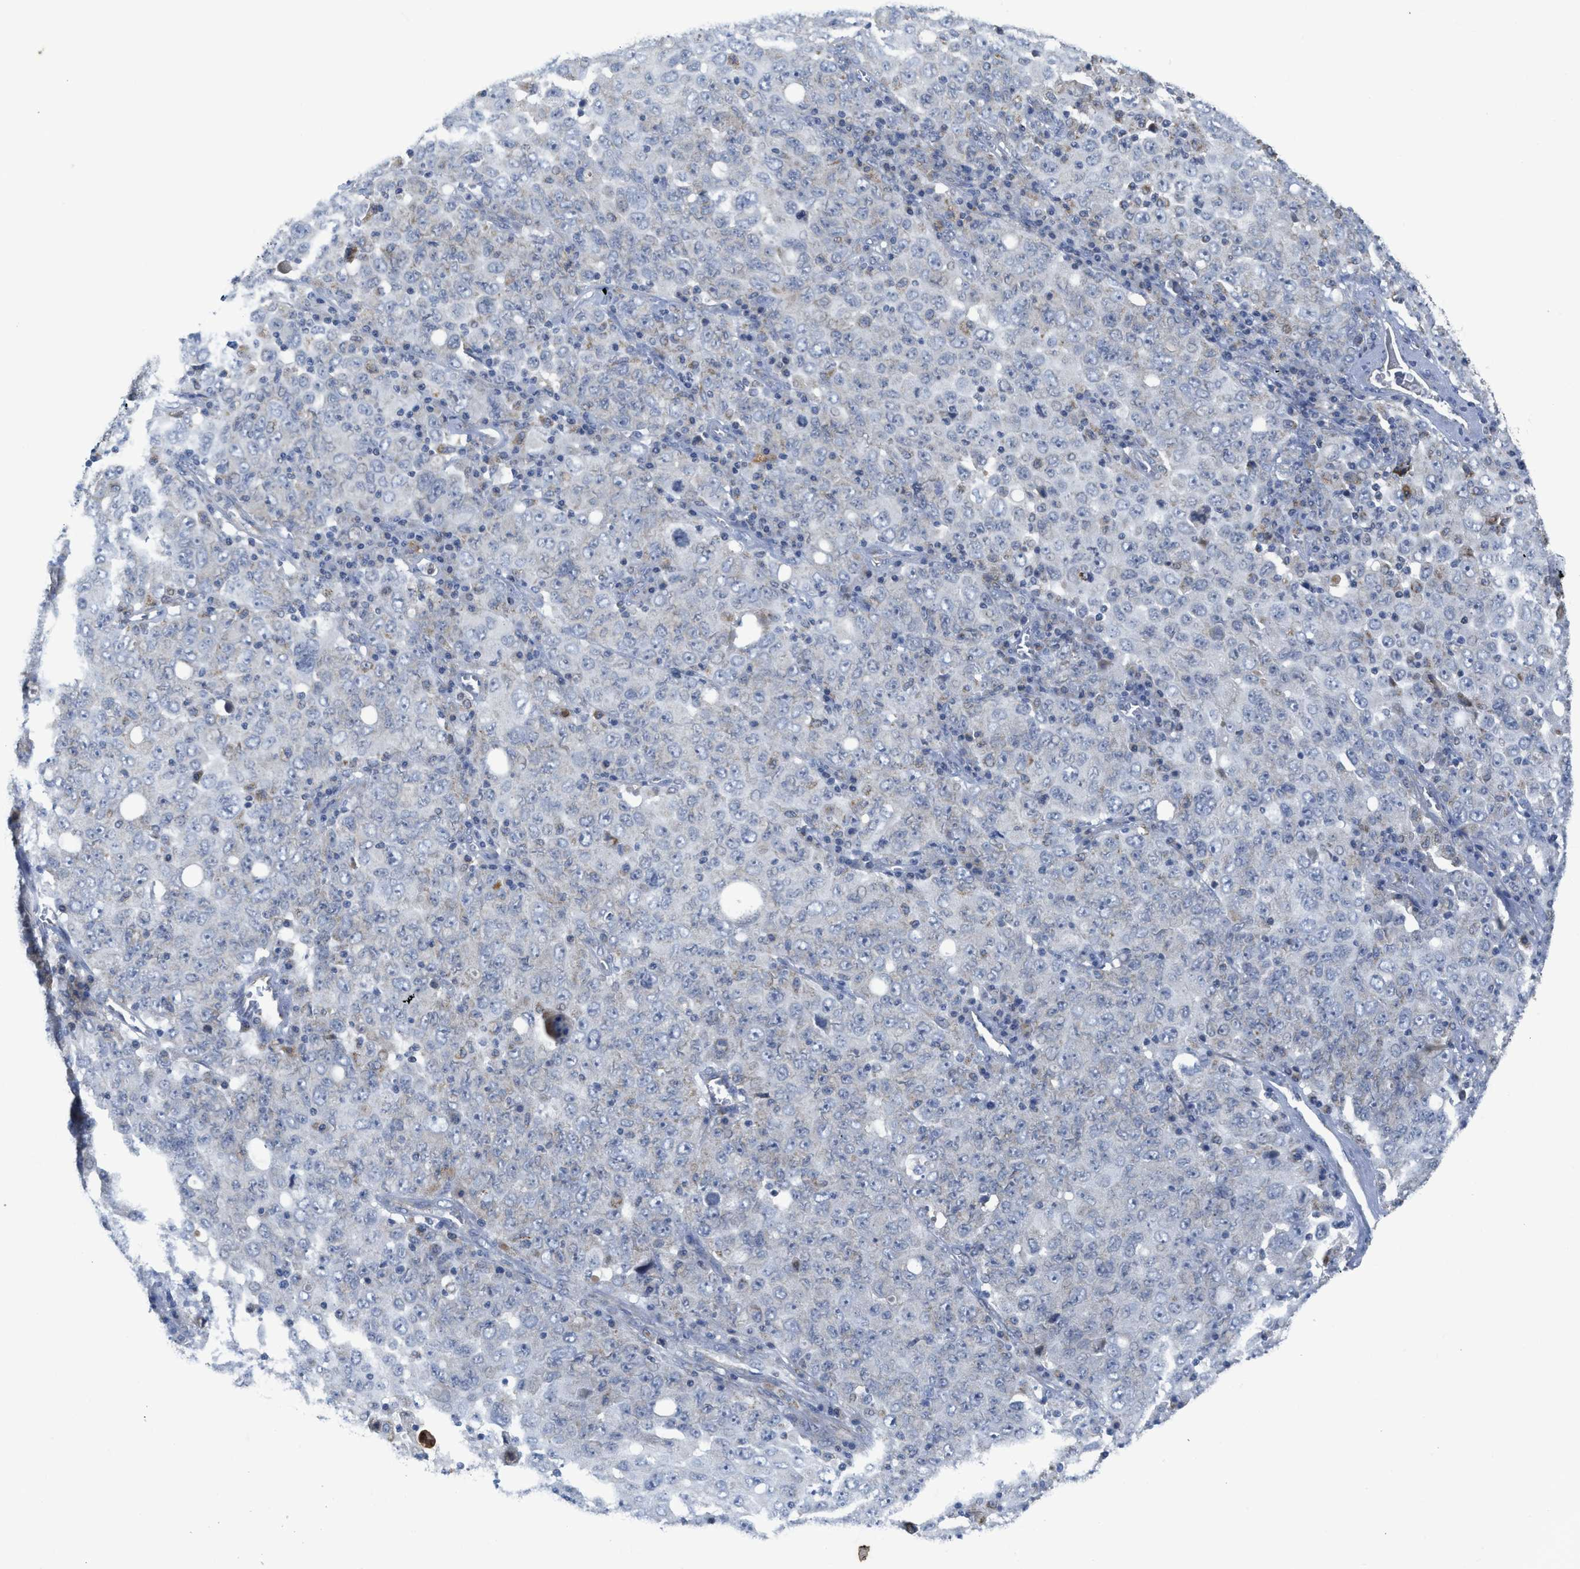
{"staining": {"intensity": "negative", "quantity": "none", "location": "none"}, "tissue": "ovarian cancer", "cell_type": "Tumor cells", "image_type": "cancer", "snomed": [{"axis": "morphology", "description": "Carcinoma, endometroid"}, {"axis": "topography", "description": "Ovary"}], "caption": "Endometroid carcinoma (ovarian) was stained to show a protein in brown. There is no significant positivity in tumor cells.", "gene": "GATD3", "patient": {"sex": "female", "age": 62}}